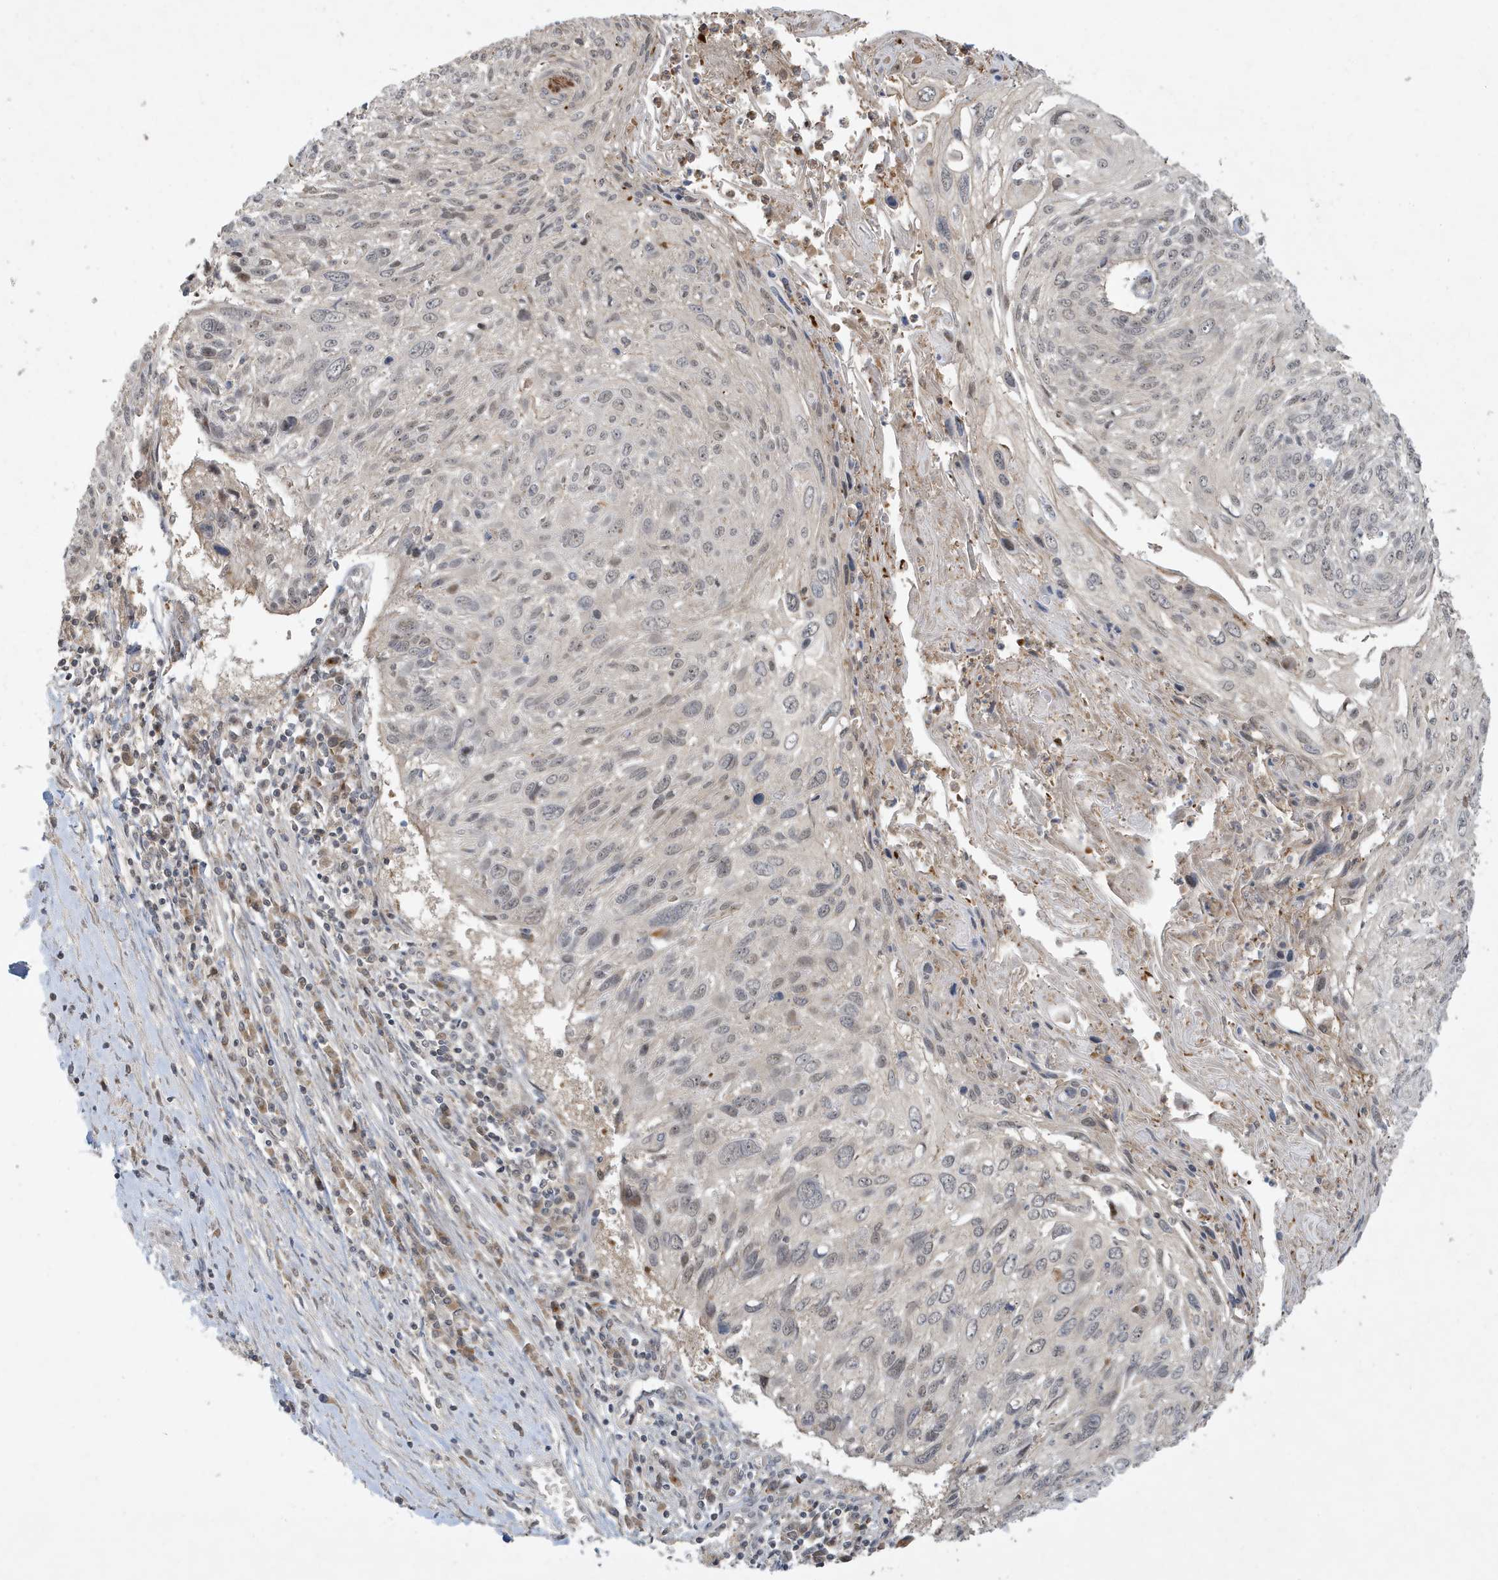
{"staining": {"intensity": "negative", "quantity": "none", "location": "none"}, "tissue": "cervical cancer", "cell_type": "Tumor cells", "image_type": "cancer", "snomed": [{"axis": "morphology", "description": "Squamous cell carcinoma, NOS"}, {"axis": "topography", "description": "Cervix"}], "caption": "High power microscopy image of an immunohistochemistry histopathology image of cervical squamous cell carcinoma, revealing no significant positivity in tumor cells.", "gene": "PRRT3", "patient": {"sex": "female", "age": 51}}